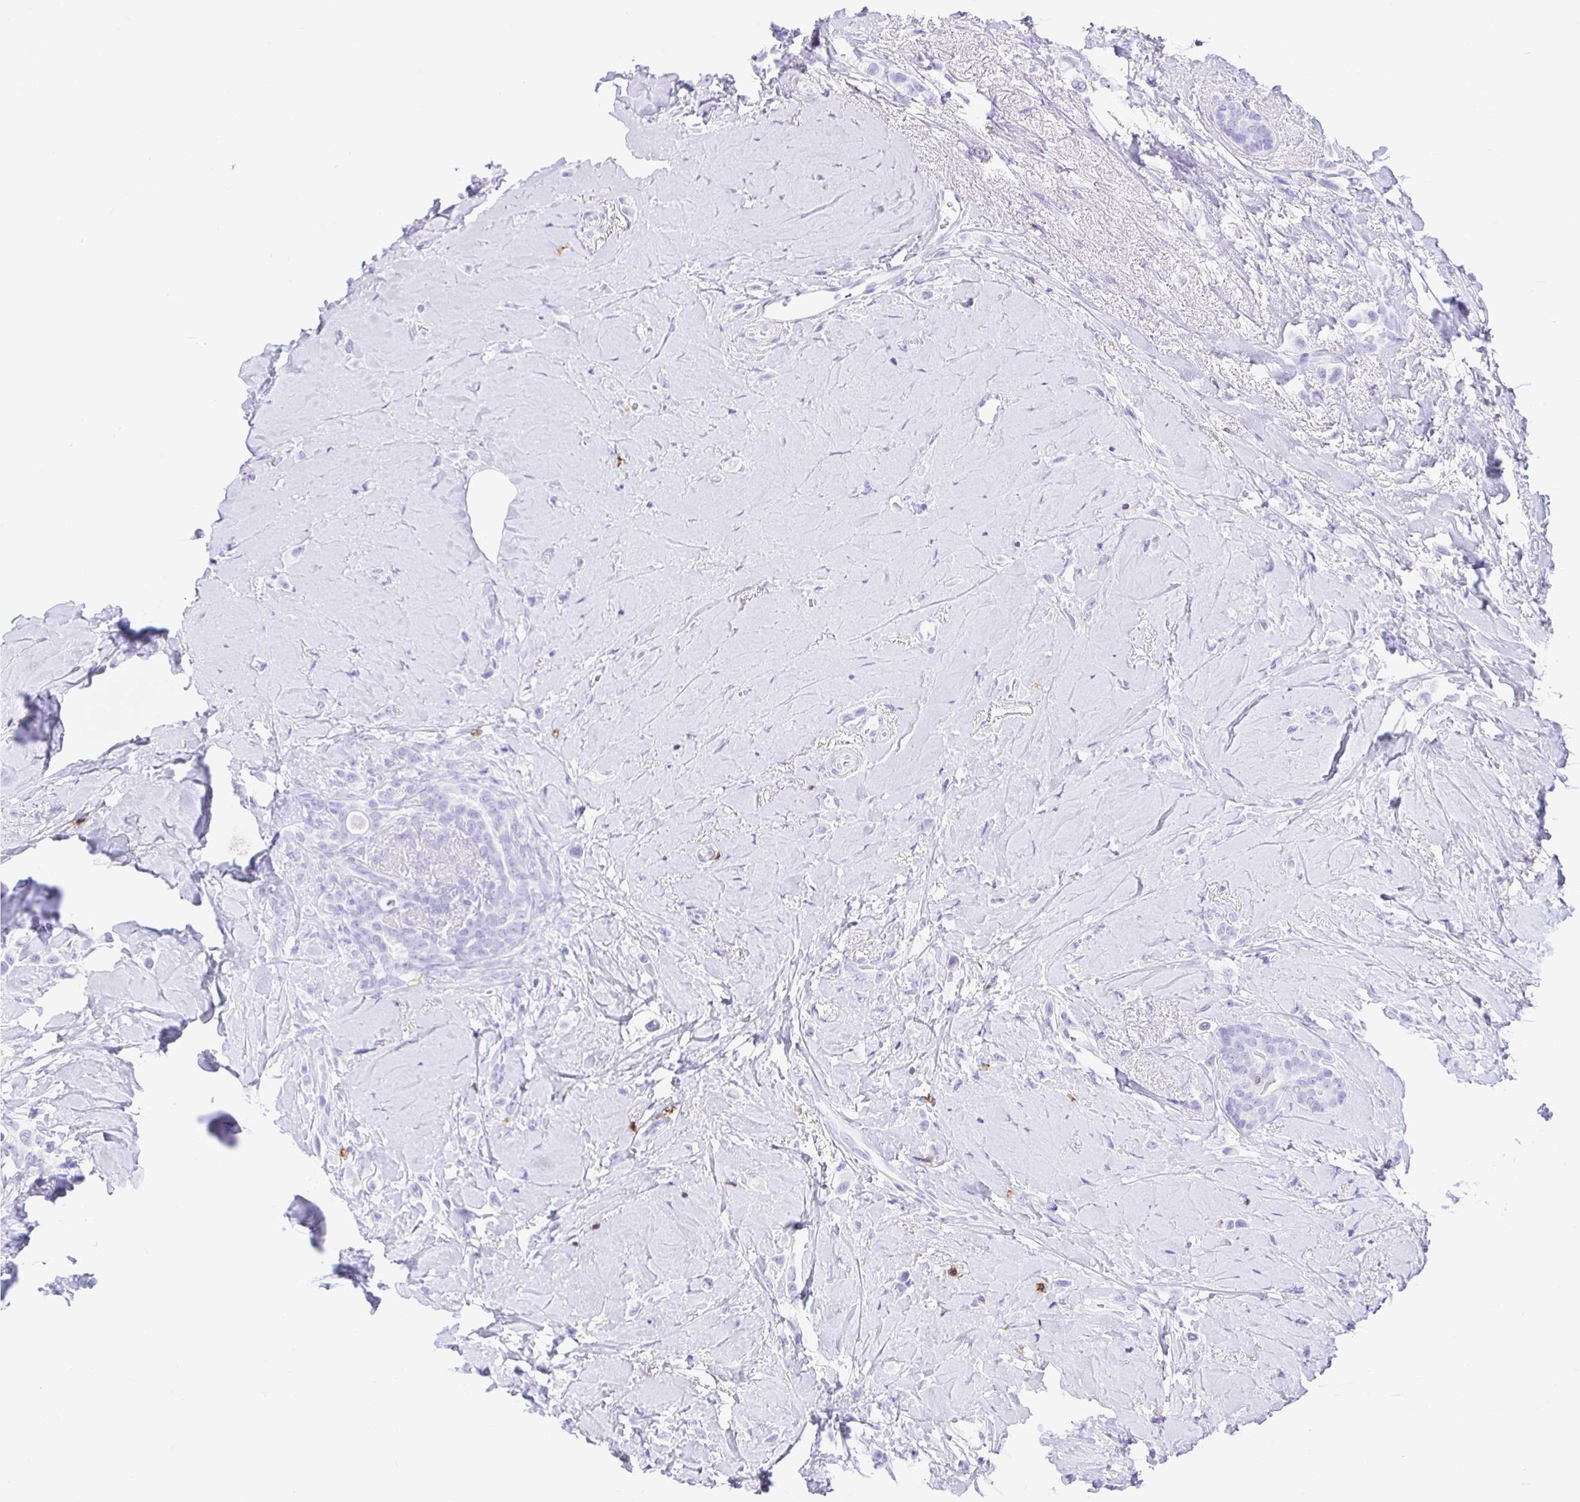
{"staining": {"intensity": "negative", "quantity": "none", "location": "none"}, "tissue": "breast cancer", "cell_type": "Tumor cells", "image_type": "cancer", "snomed": [{"axis": "morphology", "description": "Lobular carcinoma"}, {"axis": "topography", "description": "Breast"}], "caption": "Lobular carcinoma (breast) stained for a protein using immunohistochemistry displays no expression tumor cells.", "gene": "CD5", "patient": {"sex": "female", "age": 66}}